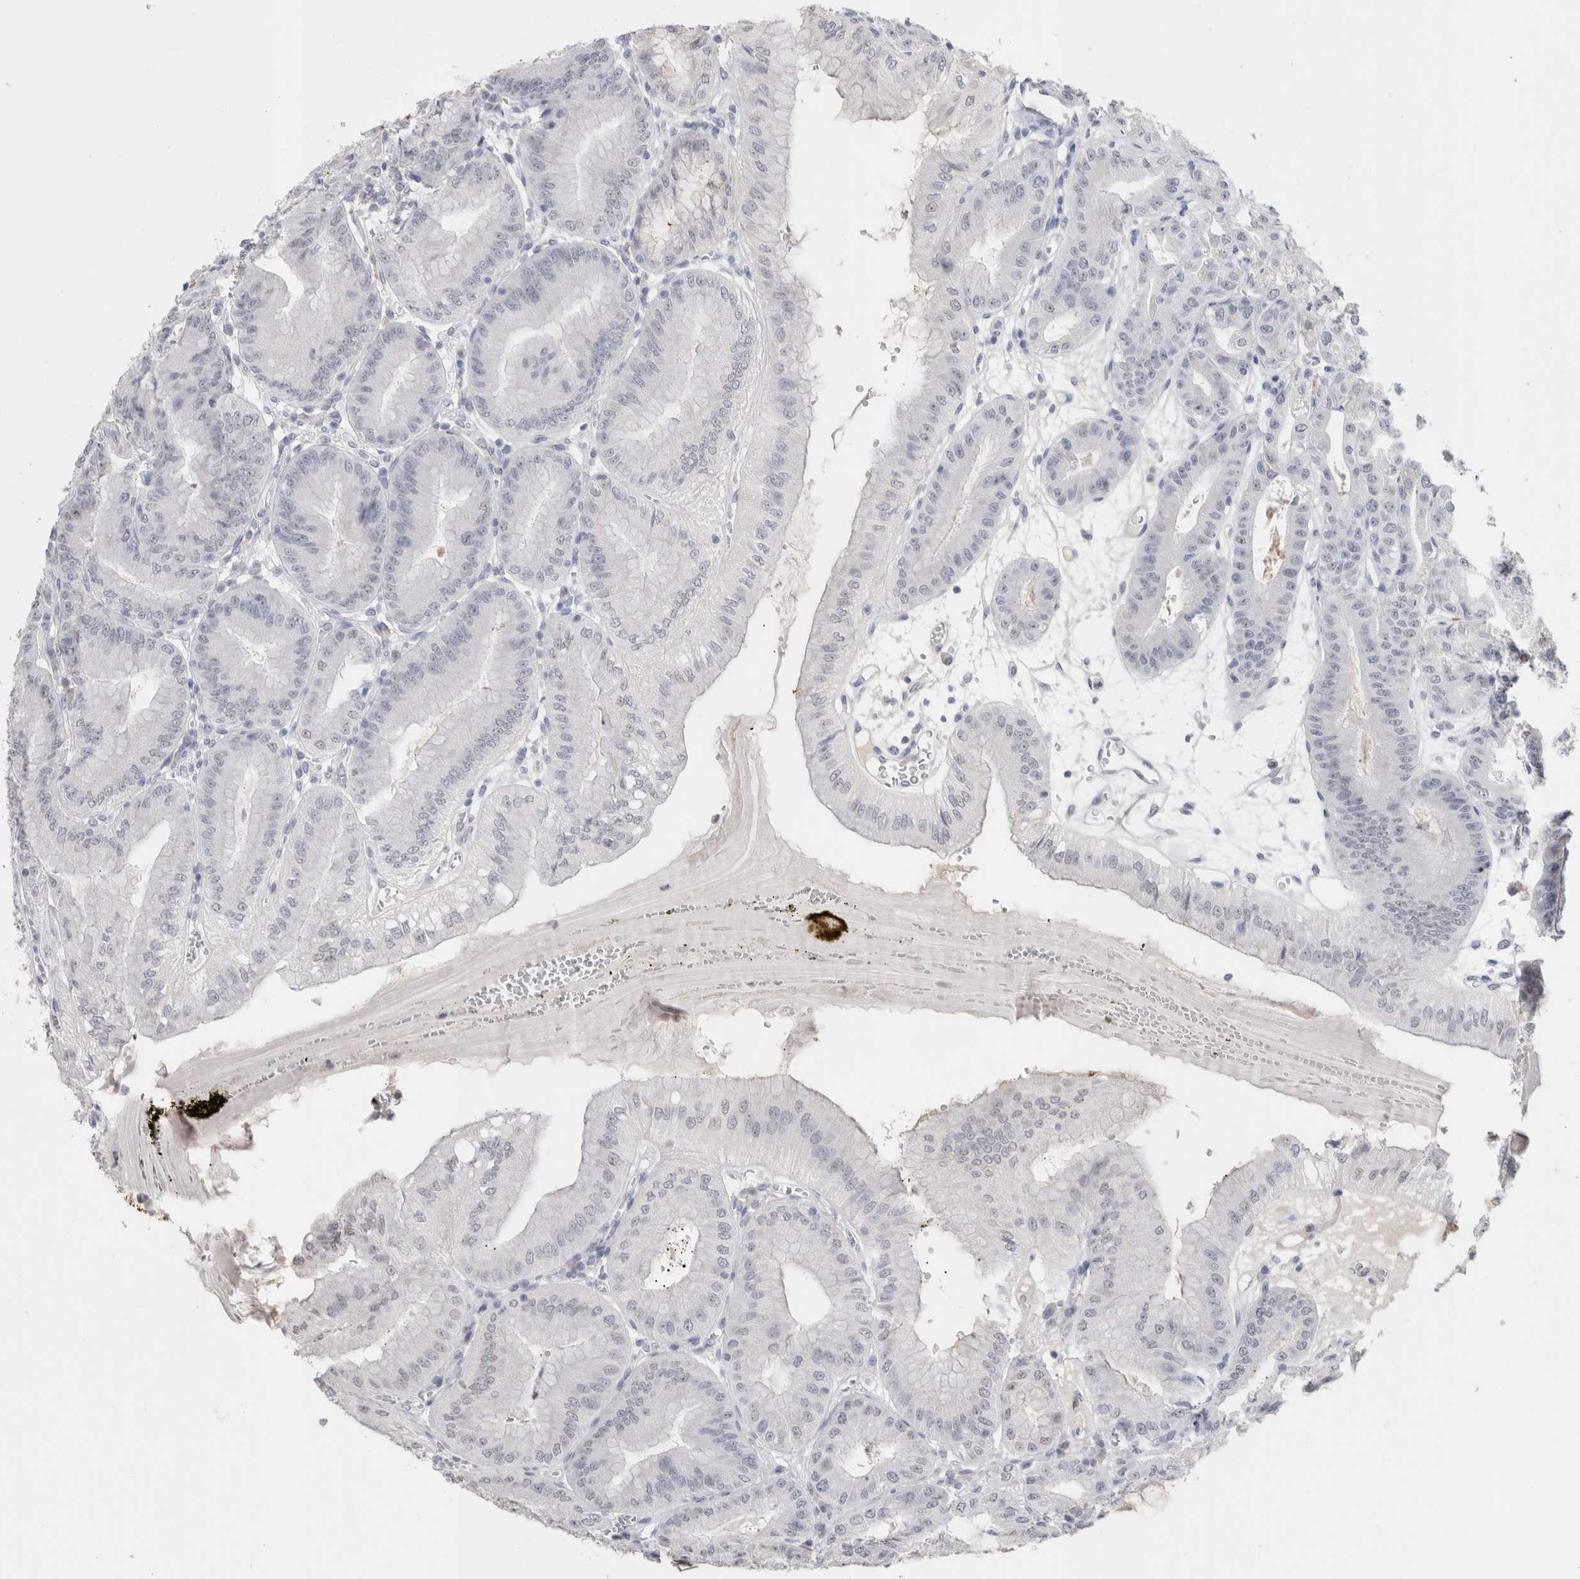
{"staining": {"intensity": "negative", "quantity": "none", "location": "none"}, "tissue": "stomach", "cell_type": "Glandular cells", "image_type": "normal", "snomed": [{"axis": "morphology", "description": "Normal tissue, NOS"}, {"axis": "topography", "description": "Stomach, lower"}], "caption": "DAB immunohistochemical staining of unremarkable human stomach exhibits no significant staining in glandular cells. The staining is performed using DAB (3,3'-diaminobenzidine) brown chromogen with nuclei counter-stained in using hematoxylin.", "gene": "CADM3", "patient": {"sex": "male", "age": 71}}